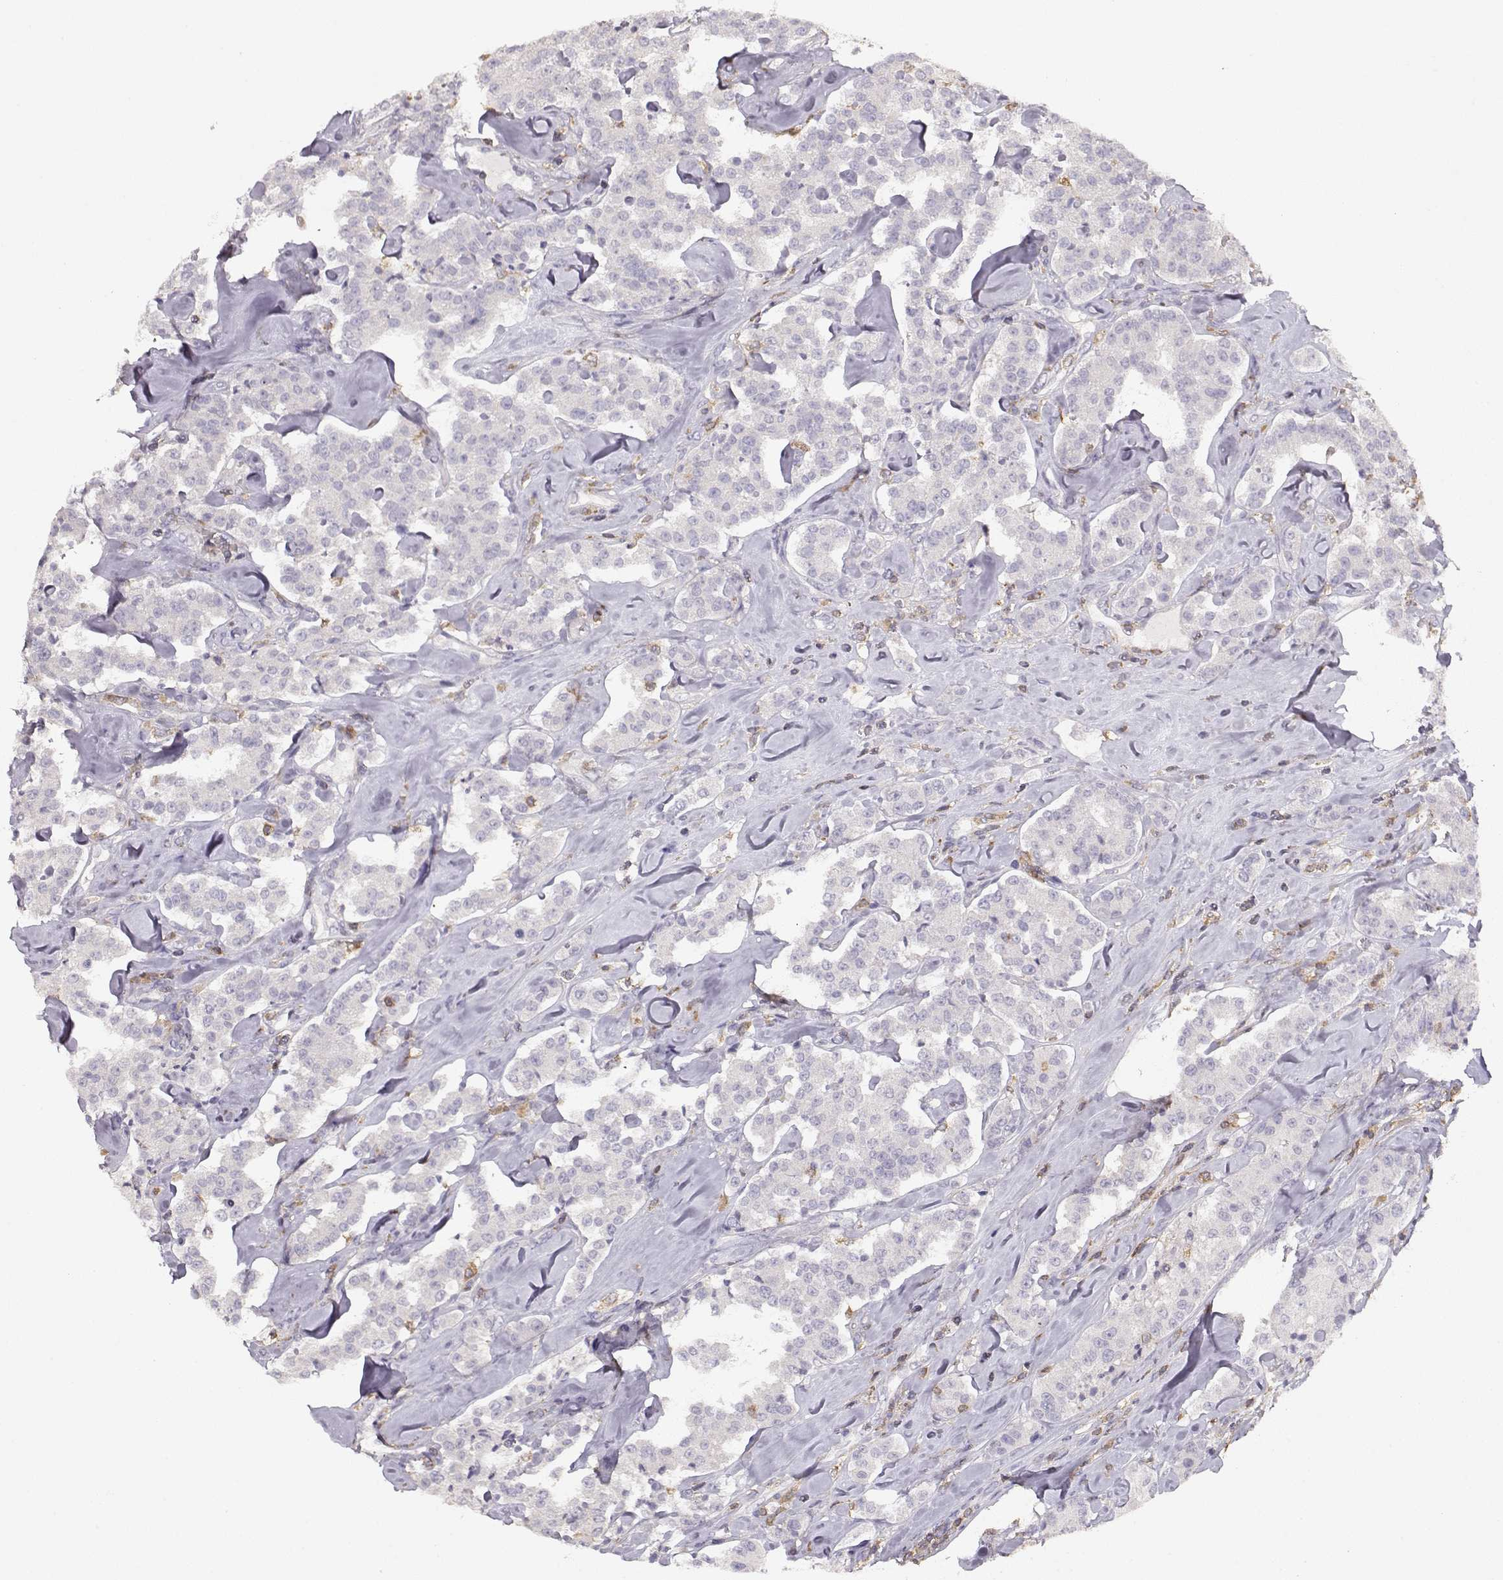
{"staining": {"intensity": "negative", "quantity": "none", "location": "none"}, "tissue": "carcinoid", "cell_type": "Tumor cells", "image_type": "cancer", "snomed": [{"axis": "morphology", "description": "Carcinoid, malignant, NOS"}, {"axis": "topography", "description": "Pancreas"}], "caption": "IHC of human carcinoid exhibits no staining in tumor cells.", "gene": "VAV1", "patient": {"sex": "male", "age": 41}}